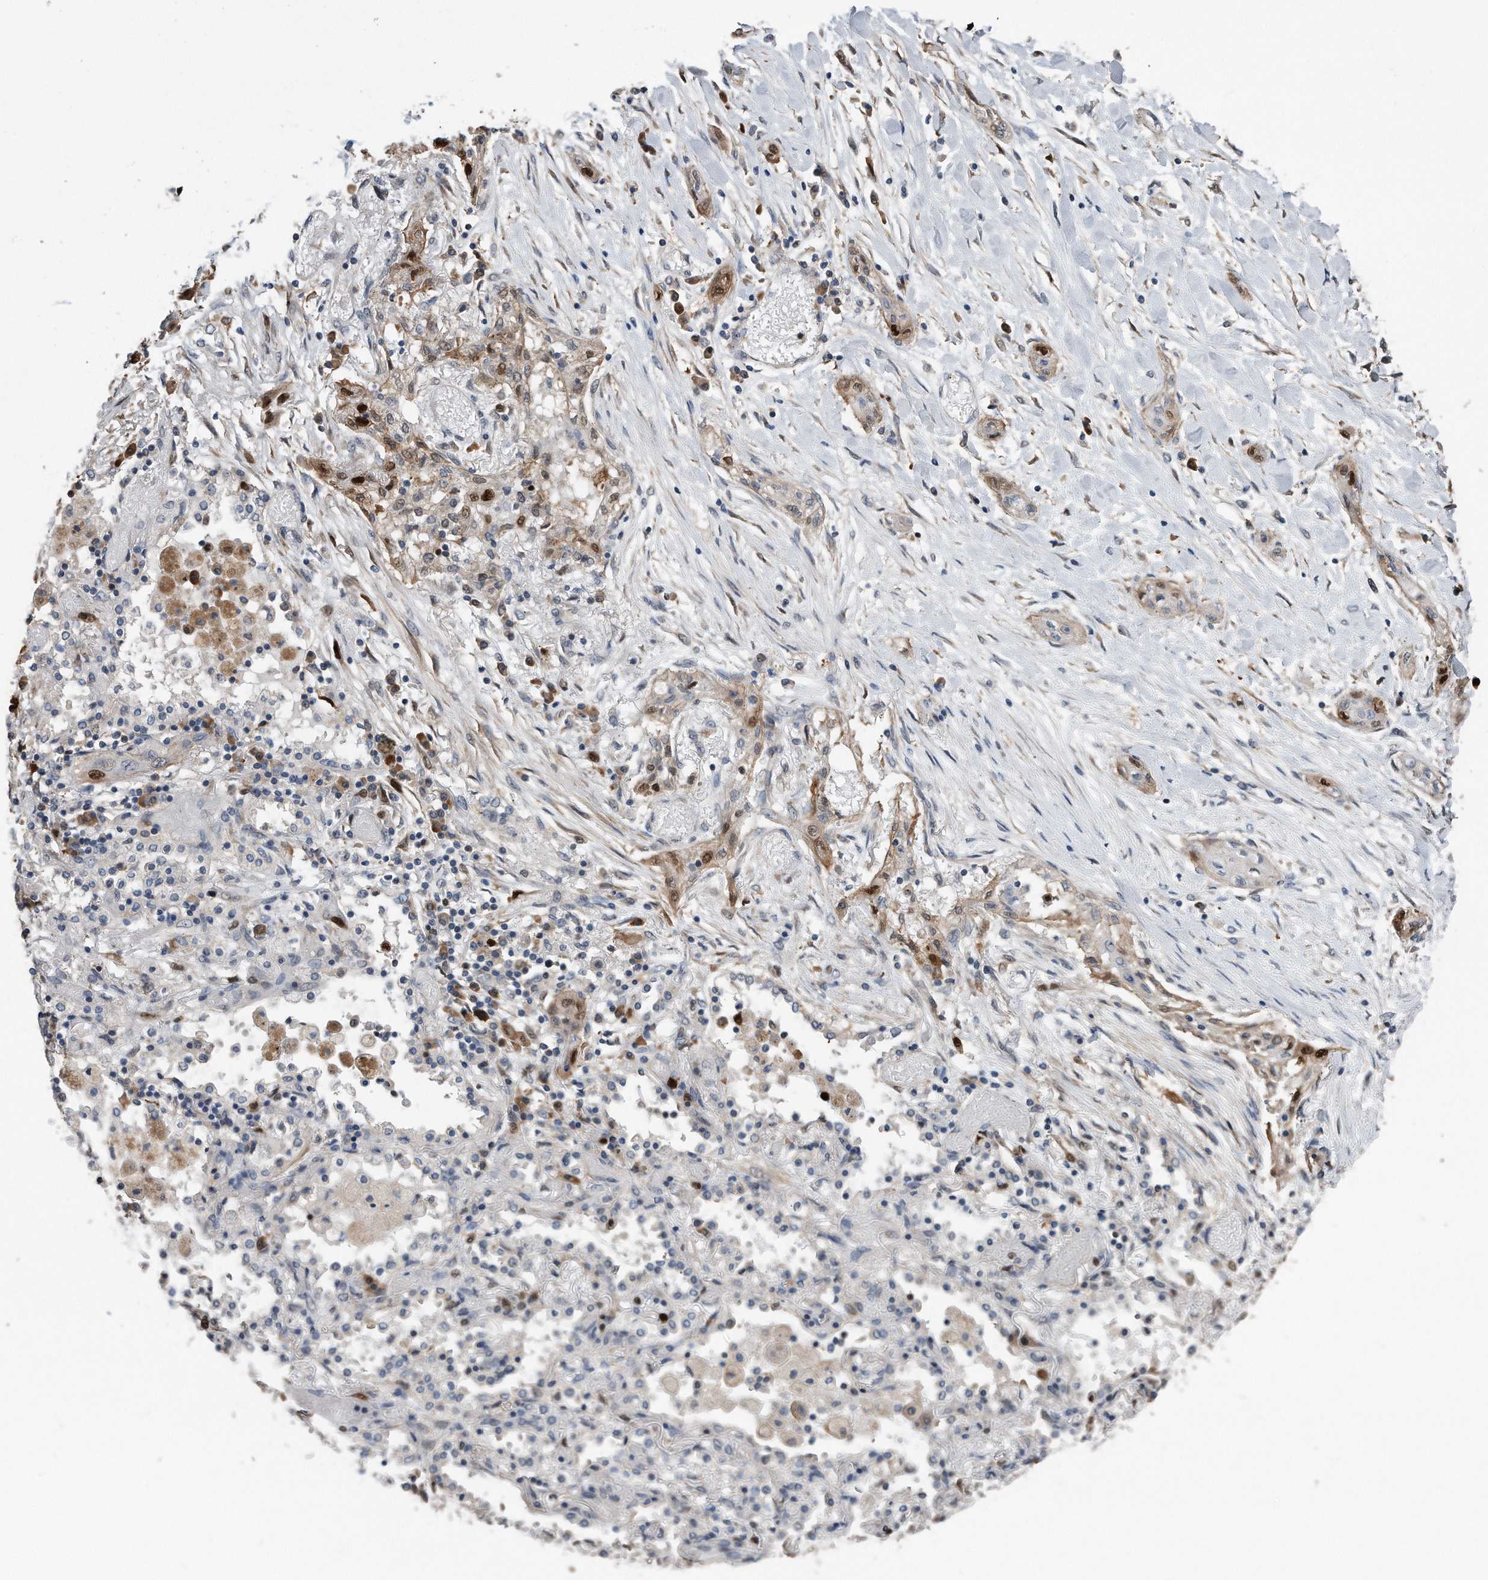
{"staining": {"intensity": "moderate", "quantity": "<25%", "location": "nuclear"}, "tissue": "lung cancer", "cell_type": "Tumor cells", "image_type": "cancer", "snomed": [{"axis": "morphology", "description": "Squamous cell carcinoma, NOS"}, {"axis": "topography", "description": "Lung"}], "caption": "Lung cancer (squamous cell carcinoma) stained with a brown dye exhibits moderate nuclear positive positivity in approximately <25% of tumor cells.", "gene": "PCNA", "patient": {"sex": "female", "age": 47}}